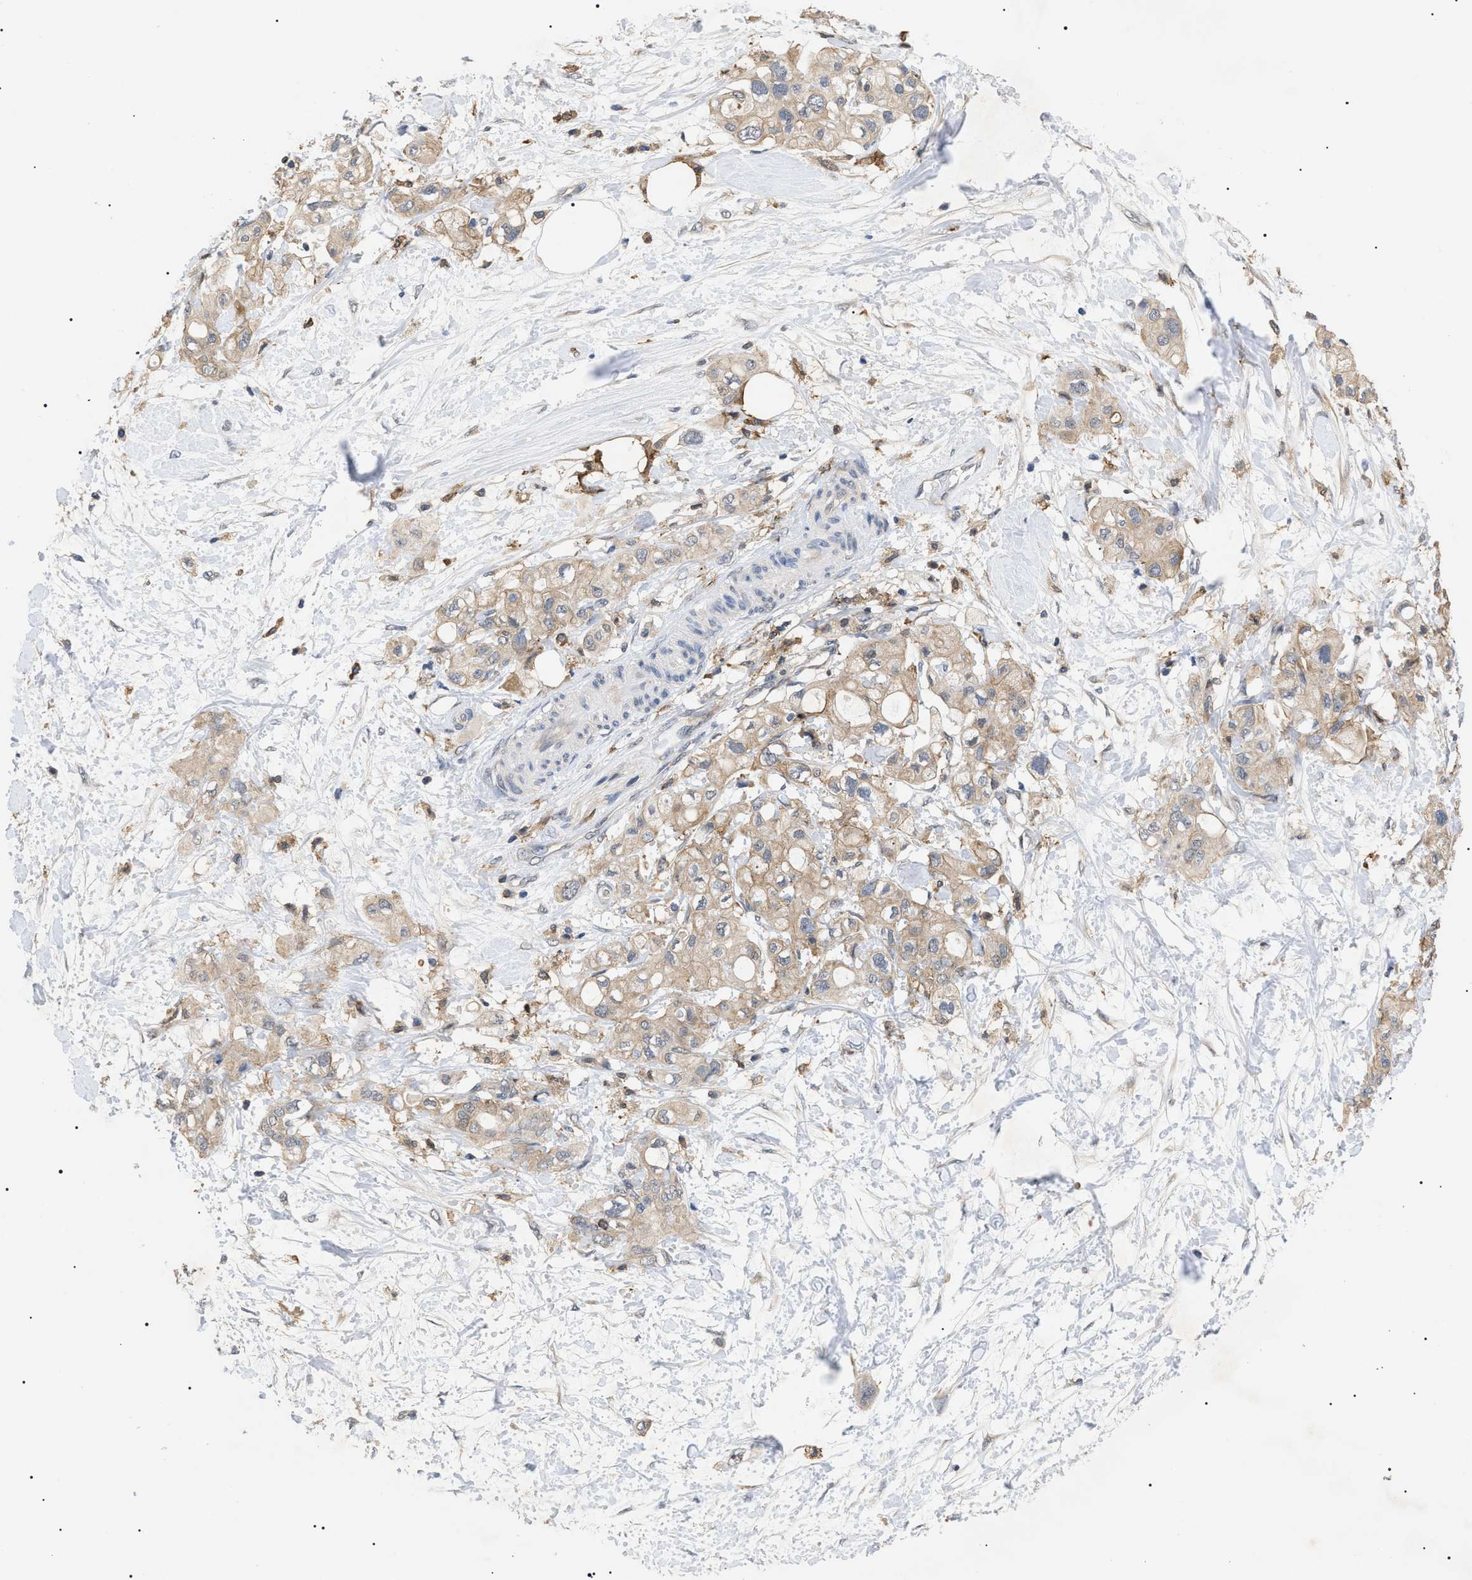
{"staining": {"intensity": "weak", "quantity": ">75%", "location": "cytoplasmic/membranous"}, "tissue": "pancreatic cancer", "cell_type": "Tumor cells", "image_type": "cancer", "snomed": [{"axis": "morphology", "description": "Adenocarcinoma, NOS"}, {"axis": "topography", "description": "Pancreas"}], "caption": "Brown immunohistochemical staining in pancreatic cancer (adenocarcinoma) displays weak cytoplasmic/membranous staining in about >75% of tumor cells.", "gene": "CD300A", "patient": {"sex": "female", "age": 56}}